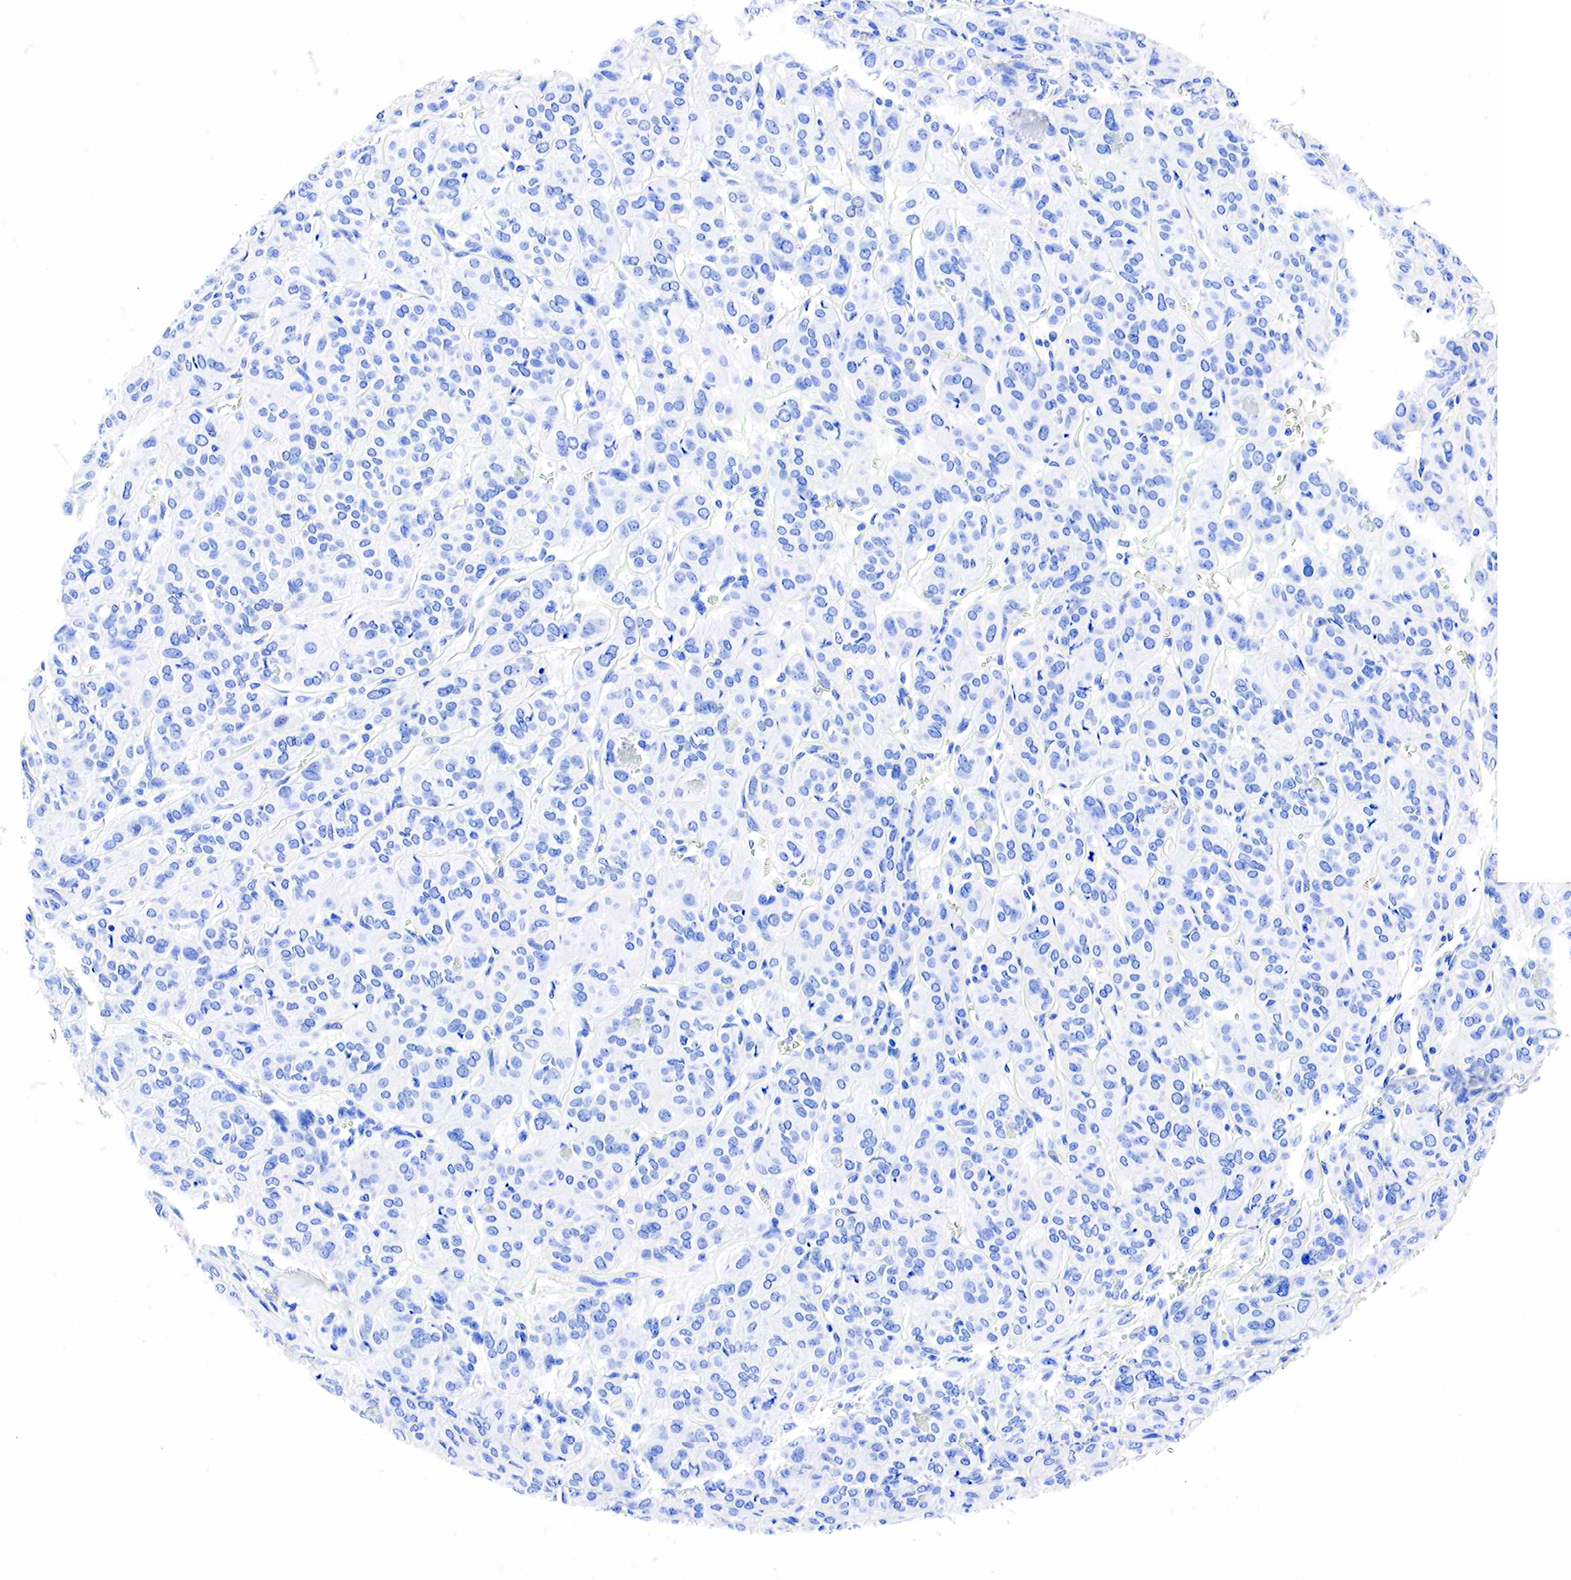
{"staining": {"intensity": "negative", "quantity": "none", "location": "none"}, "tissue": "thyroid cancer", "cell_type": "Tumor cells", "image_type": "cancer", "snomed": [{"axis": "morphology", "description": "Follicular adenoma carcinoma, NOS"}, {"axis": "topography", "description": "Thyroid gland"}], "caption": "This is a photomicrograph of immunohistochemistry (IHC) staining of follicular adenoma carcinoma (thyroid), which shows no expression in tumor cells.", "gene": "ESR1", "patient": {"sex": "female", "age": 71}}